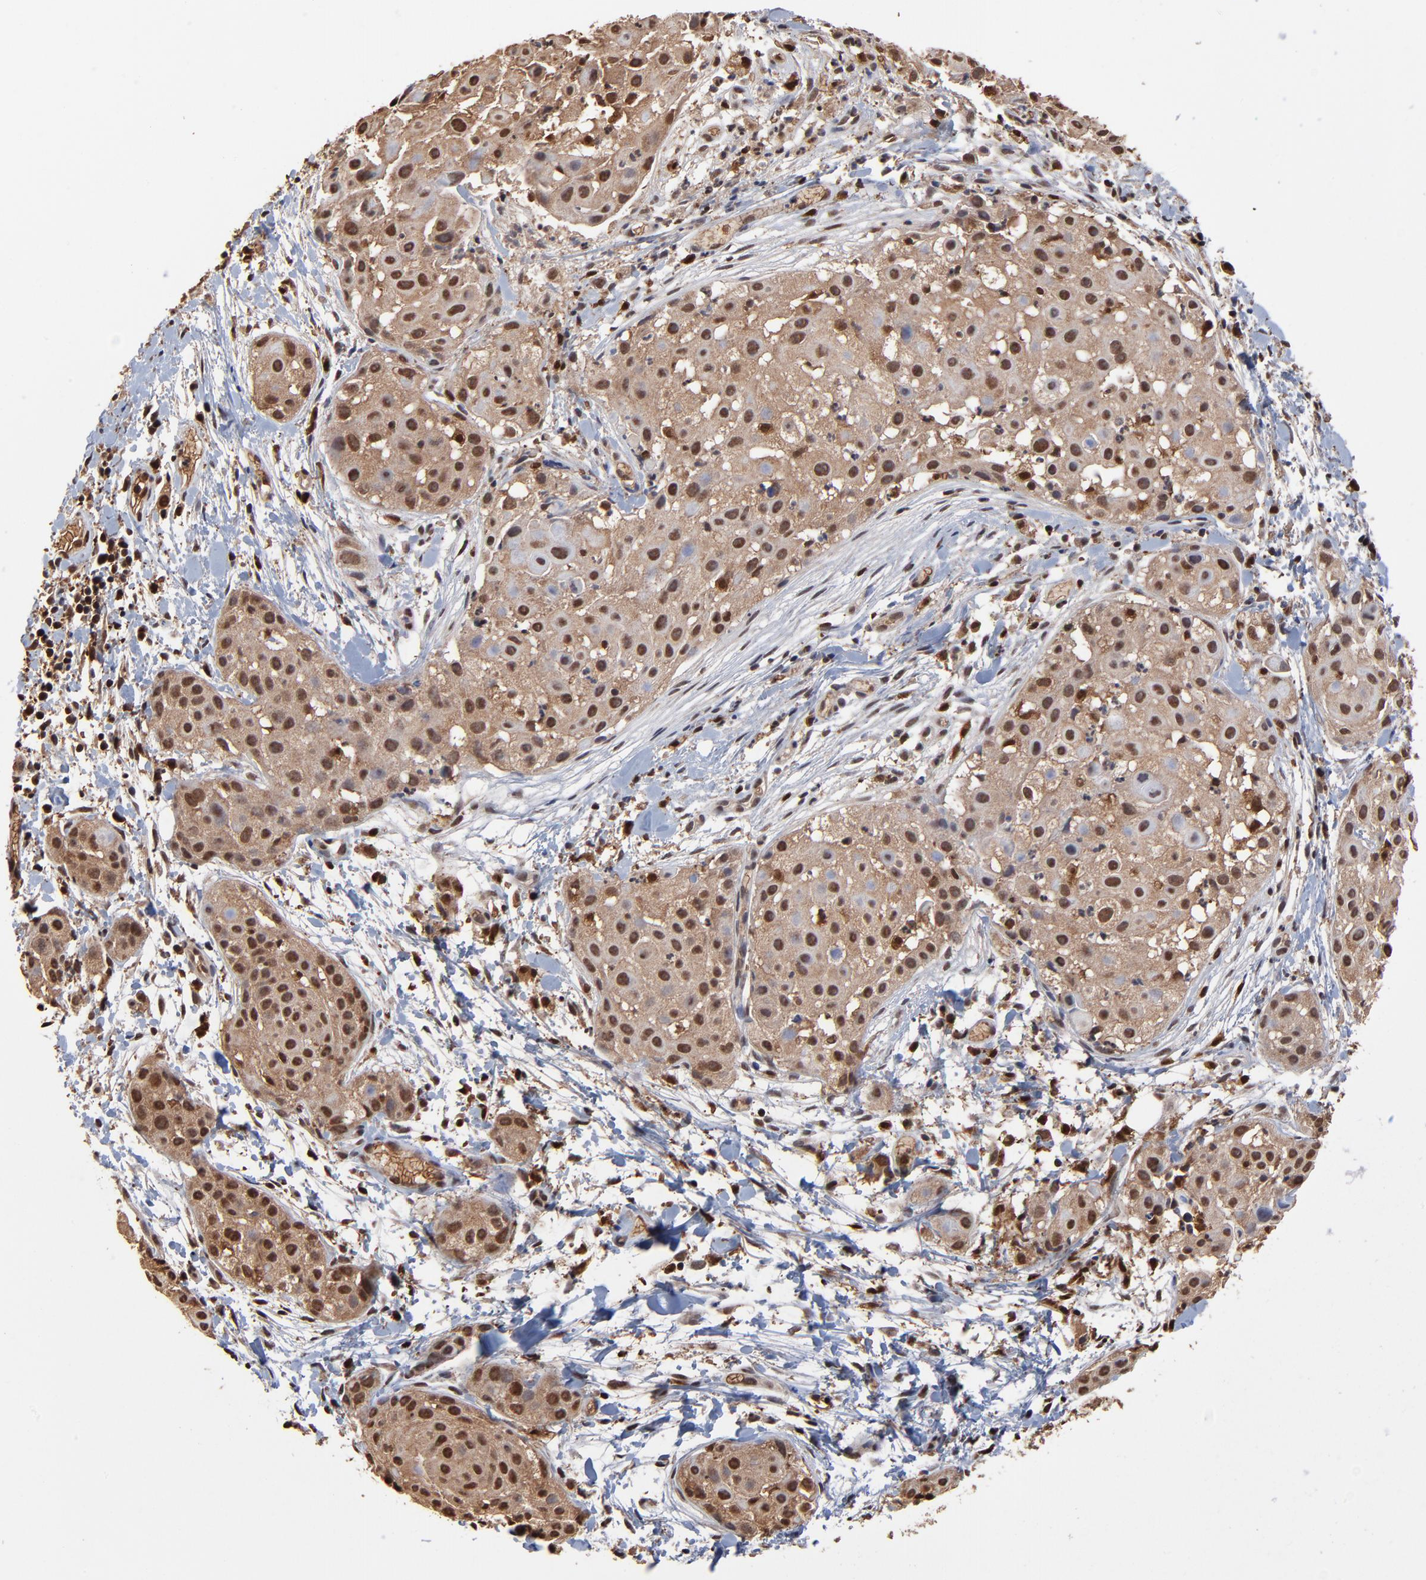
{"staining": {"intensity": "weak", "quantity": "25%-75%", "location": "cytoplasmic/membranous,nuclear"}, "tissue": "skin cancer", "cell_type": "Tumor cells", "image_type": "cancer", "snomed": [{"axis": "morphology", "description": "Squamous cell carcinoma, NOS"}, {"axis": "topography", "description": "Skin"}], "caption": "Weak cytoplasmic/membranous and nuclear expression is identified in about 25%-75% of tumor cells in skin squamous cell carcinoma. Using DAB (brown) and hematoxylin (blue) stains, captured at high magnification using brightfield microscopy.", "gene": "CASP1", "patient": {"sex": "female", "age": 57}}